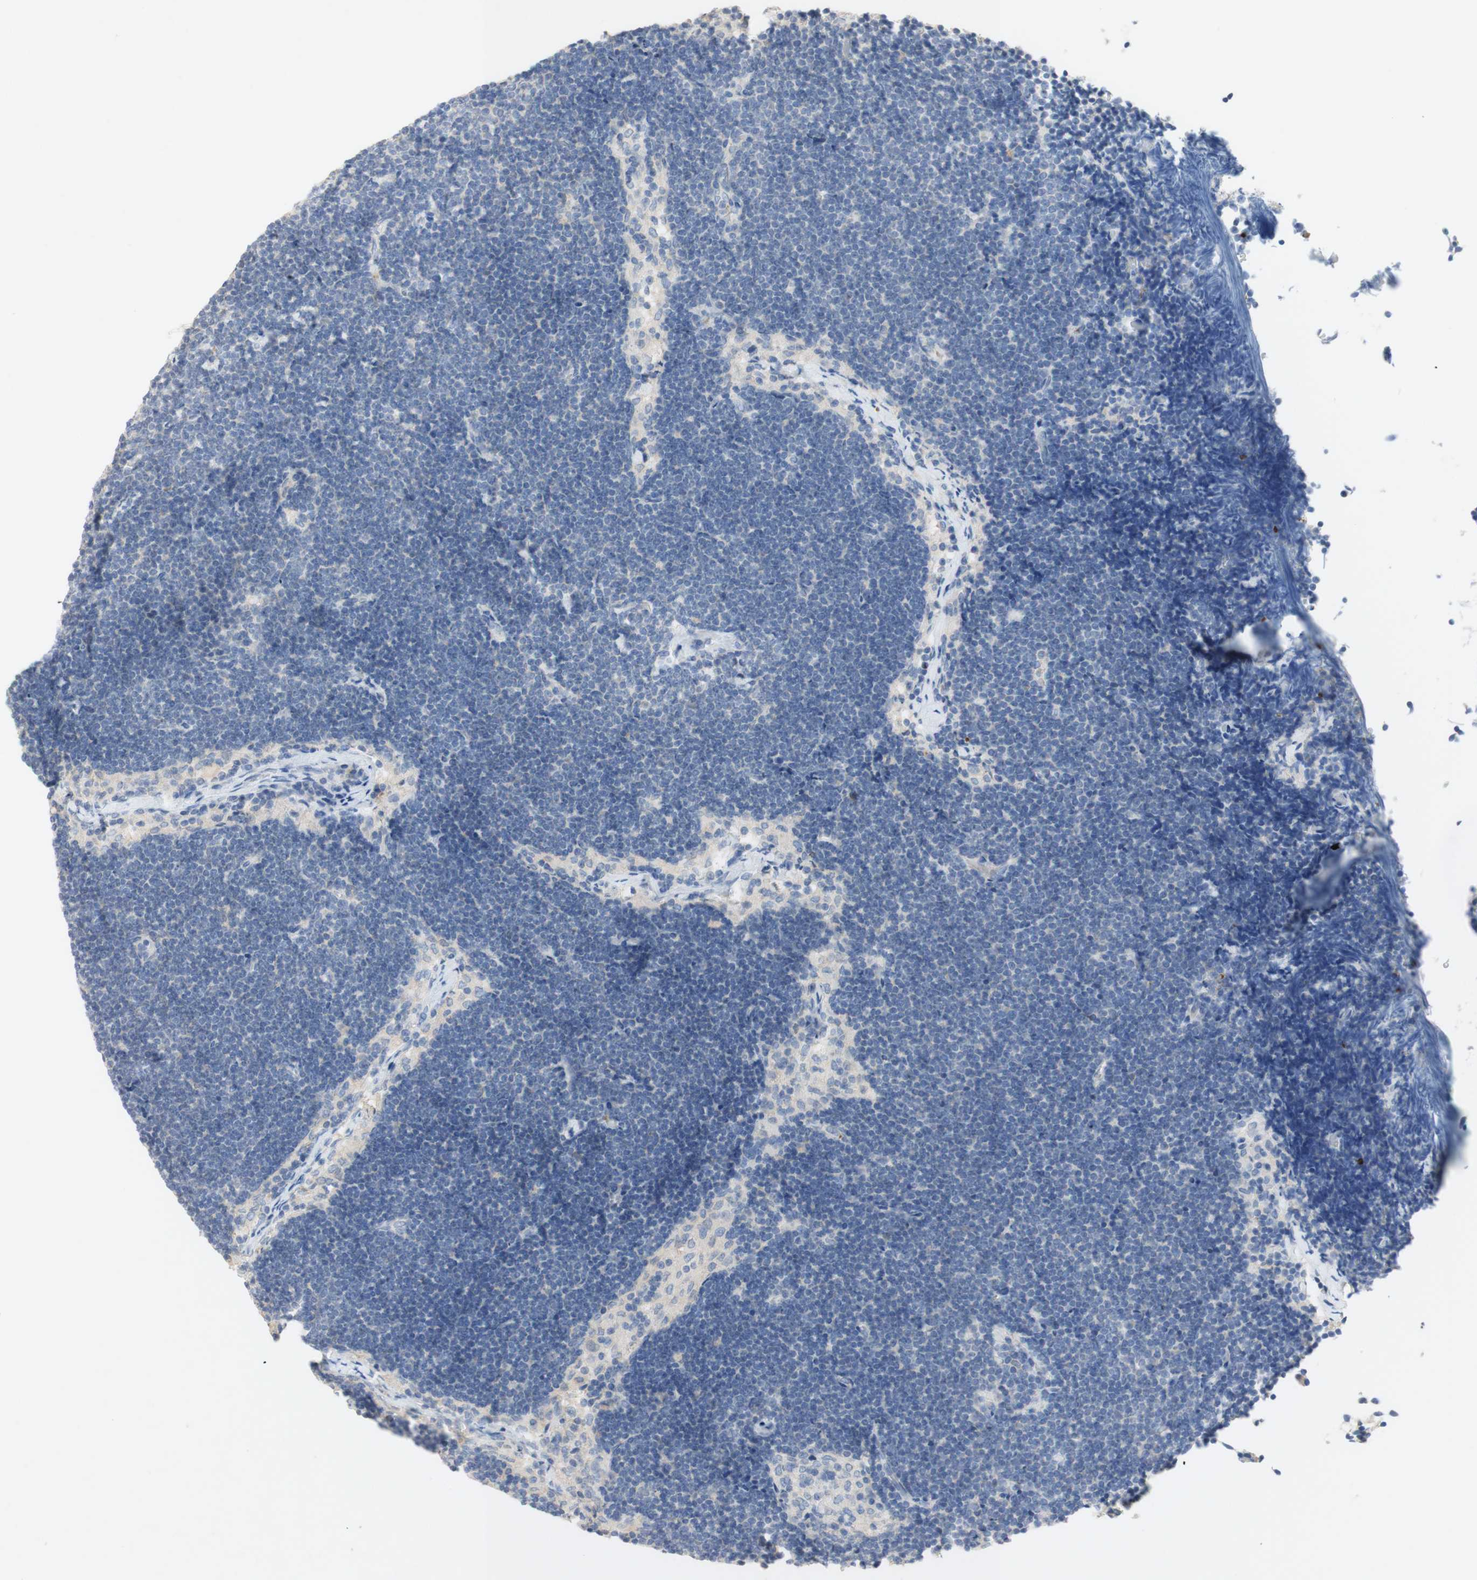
{"staining": {"intensity": "weak", "quantity": "<25%", "location": "cytoplasmic/membranous"}, "tissue": "lymph node", "cell_type": "Germinal center cells", "image_type": "normal", "snomed": [{"axis": "morphology", "description": "Normal tissue, NOS"}, {"axis": "topography", "description": "Lymph node"}], "caption": "DAB immunohistochemical staining of normal human lymph node shows no significant positivity in germinal center cells.", "gene": "EPO", "patient": {"sex": "male", "age": 63}}